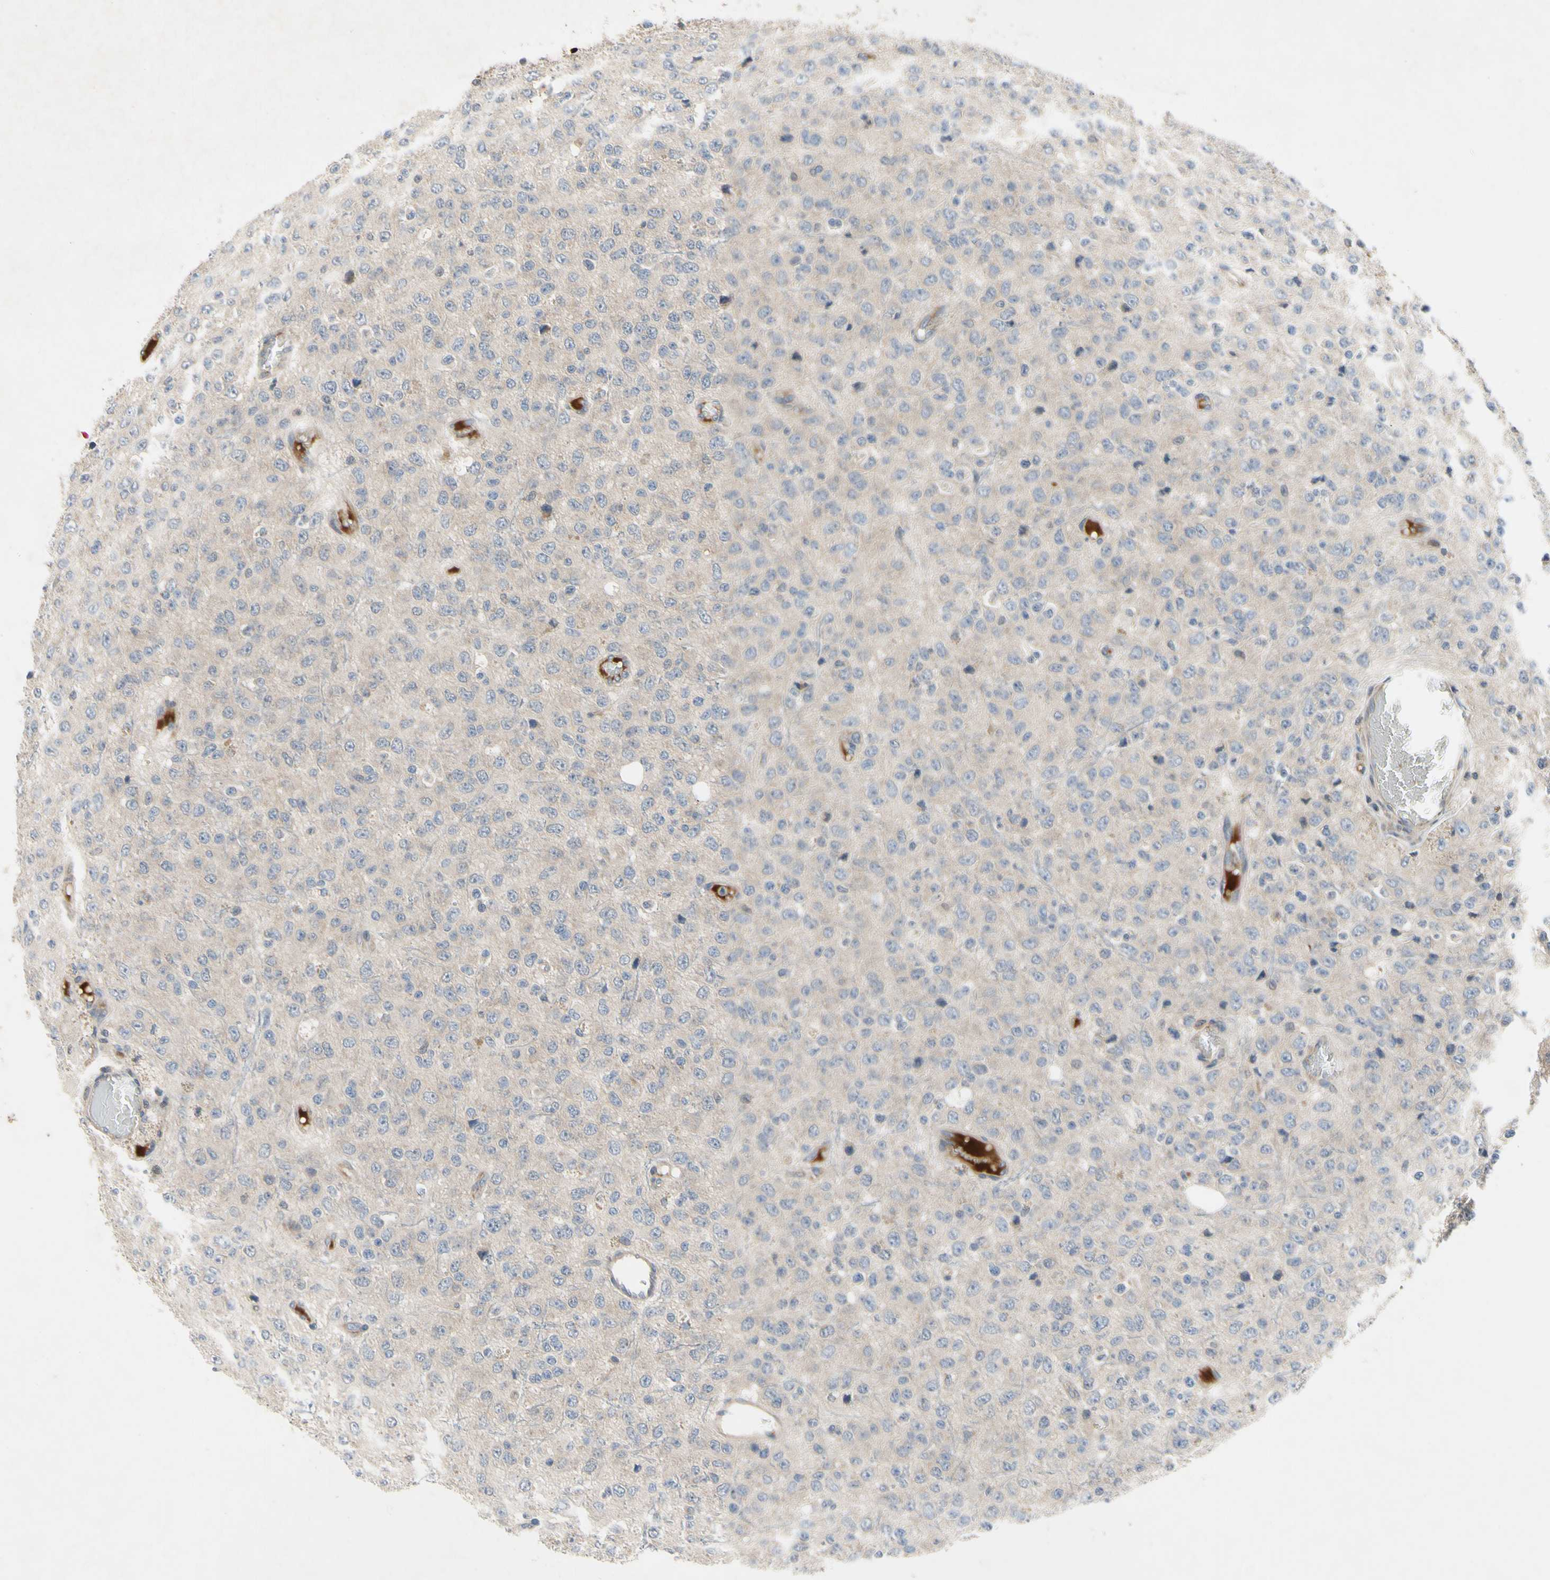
{"staining": {"intensity": "weak", "quantity": "<25%", "location": "cytoplasmic/membranous"}, "tissue": "glioma", "cell_type": "Tumor cells", "image_type": "cancer", "snomed": [{"axis": "morphology", "description": "Glioma, malignant, High grade"}, {"axis": "topography", "description": "pancreas cauda"}], "caption": "Tumor cells are negative for brown protein staining in glioma.", "gene": "XIAP", "patient": {"sex": "male", "age": 60}}